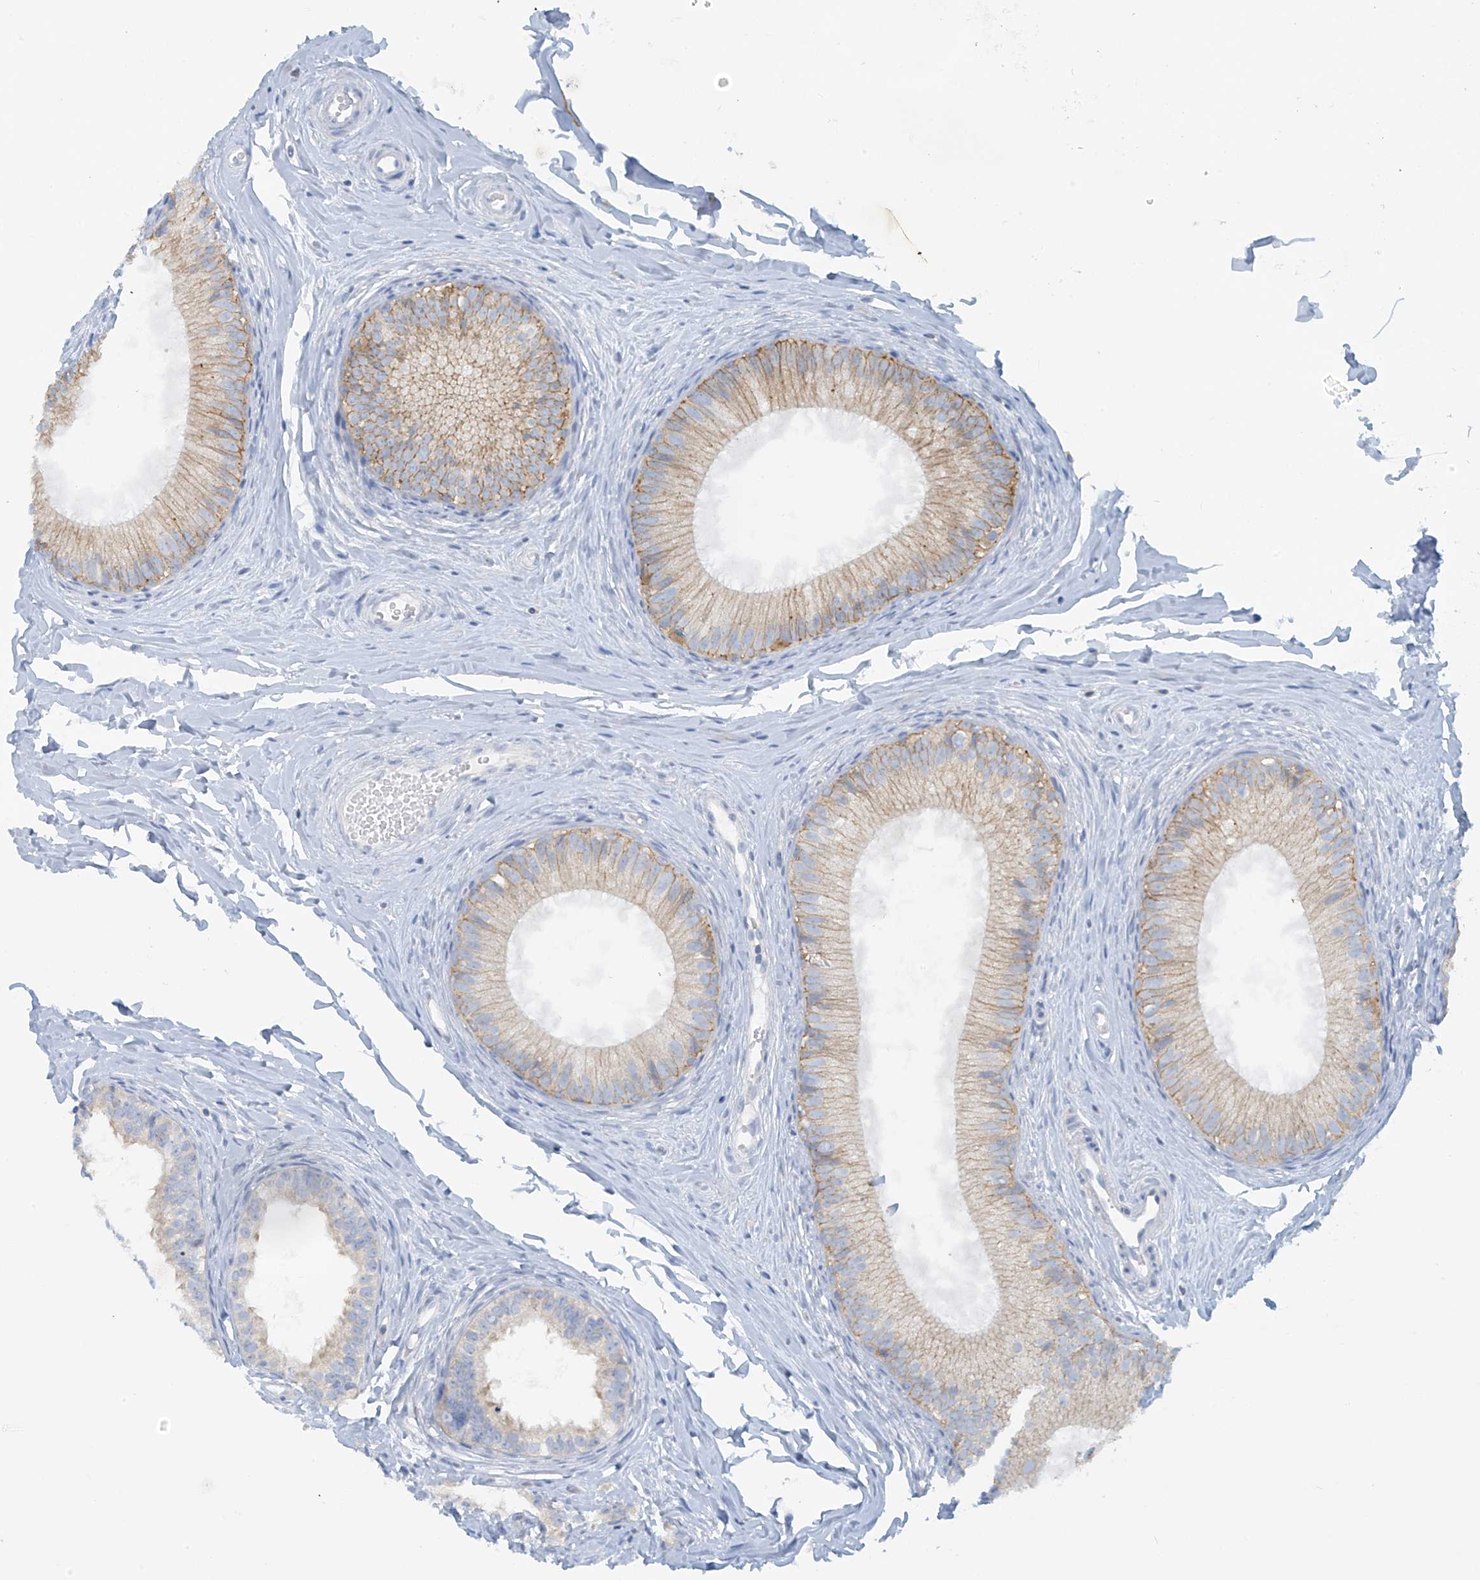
{"staining": {"intensity": "weak", "quantity": "25%-75%", "location": "cytoplasmic/membranous"}, "tissue": "epididymis", "cell_type": "Glandular cells", "image_type": "normal", "snomed": [{"axis": "morphology", "description": "Normal tissue, NOS"}, {"axis": "topography", "description": "Epididymis"}], "caption": "Epididymis stained with immunohistochemistry (IHC) reveals weak cytoplasmic/membranous positivity in approximately 25%-75% of glandular cells.", "gene": "SLC6A12", "patient": {"sex": "male", "age": 34}}